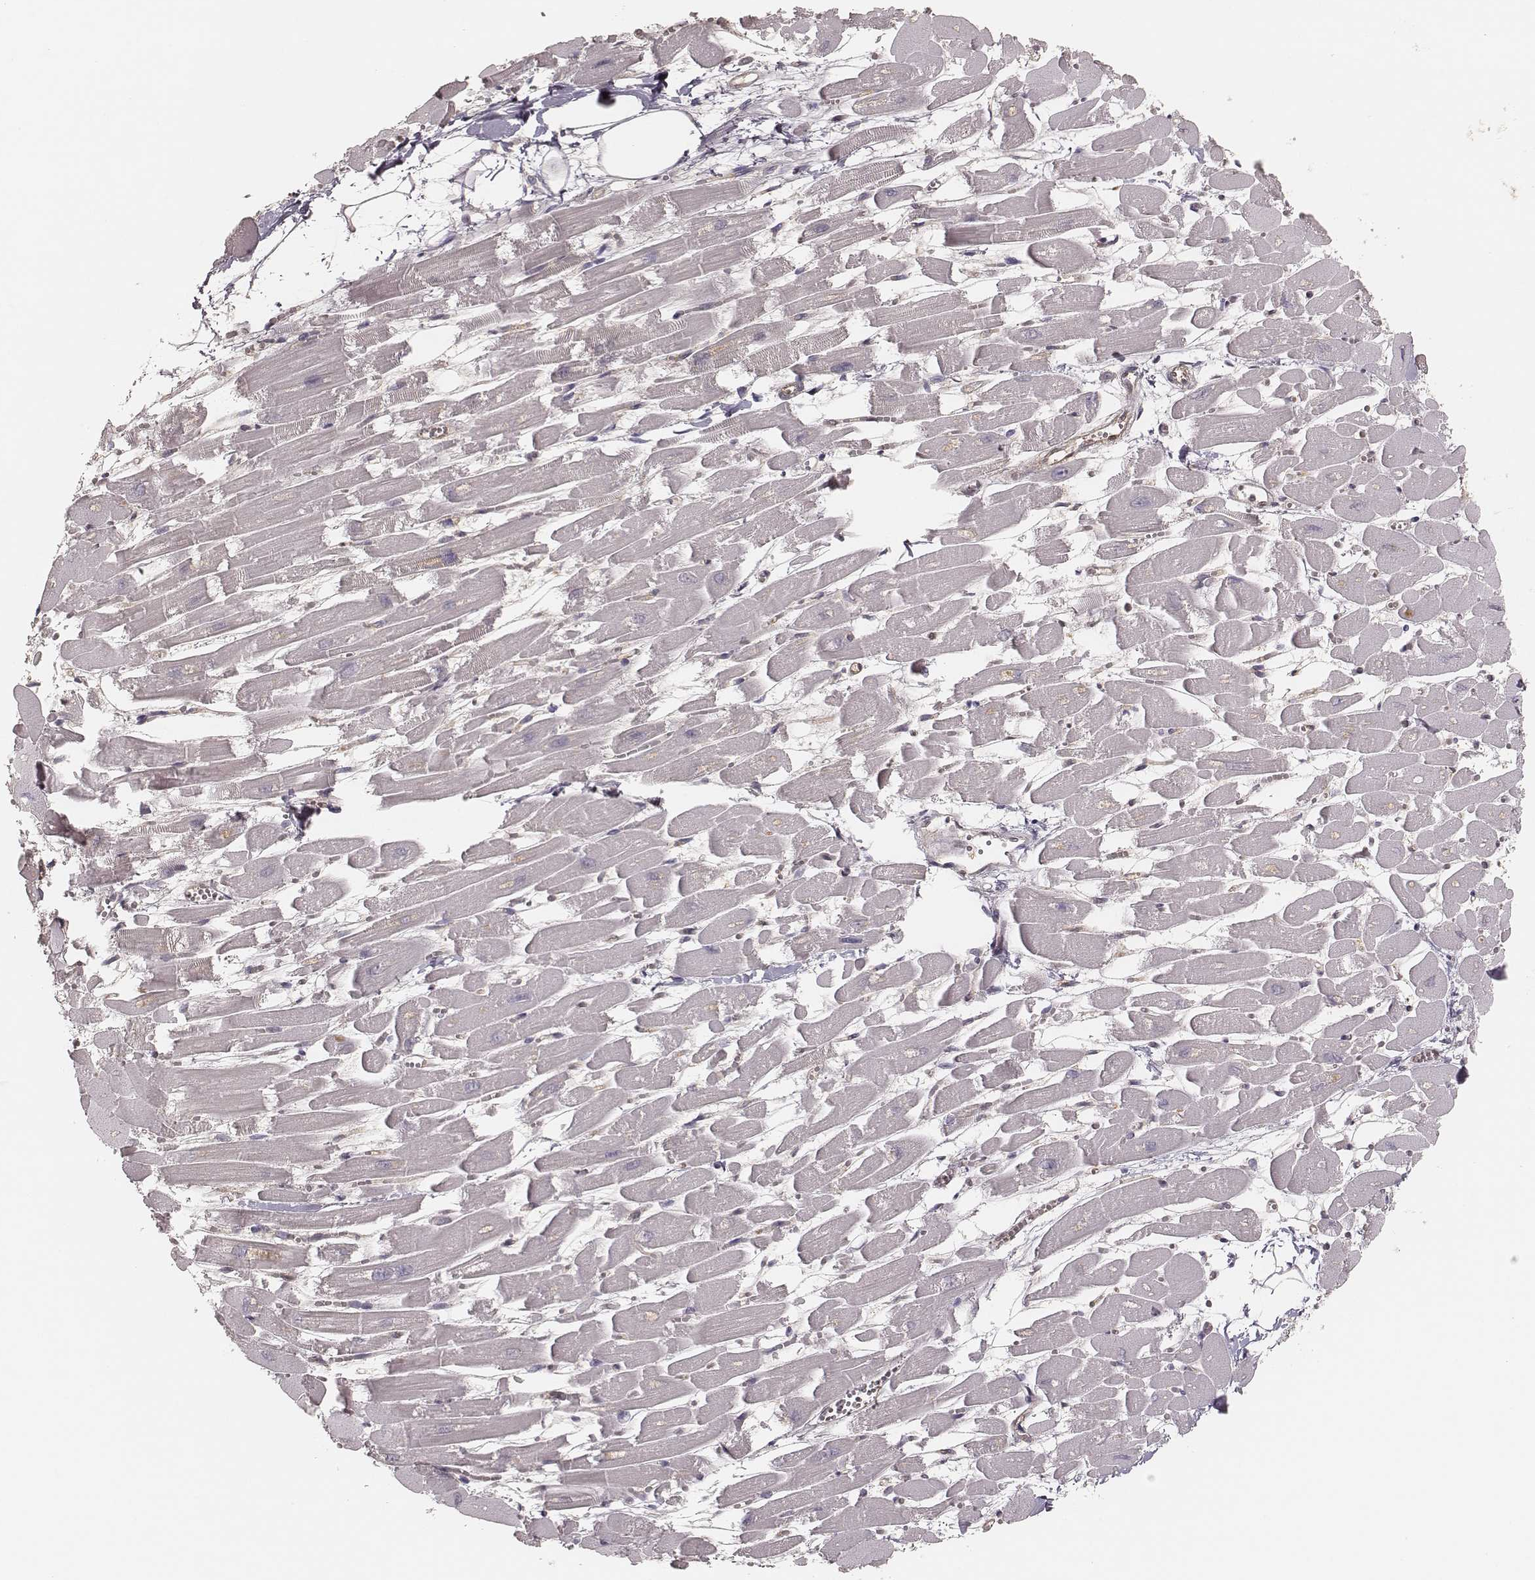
{"staining": {"intensity": "negative", "quantity": "none", "location": "none"}, "tissue": "heart muscle", "cell_type": "Cardiomyocytes", "image_type": "normal", "snomed": [{"axis": "morphology", "description": "Normal tissue, NOS"}, {"axis": "topography", "description": "Heart"}], "caption": "The image exhibits no significant staining in cardiomyocytes of heart muscle.", "gene": "CARS1", "patient": {"sex": "female", "age": 52}}